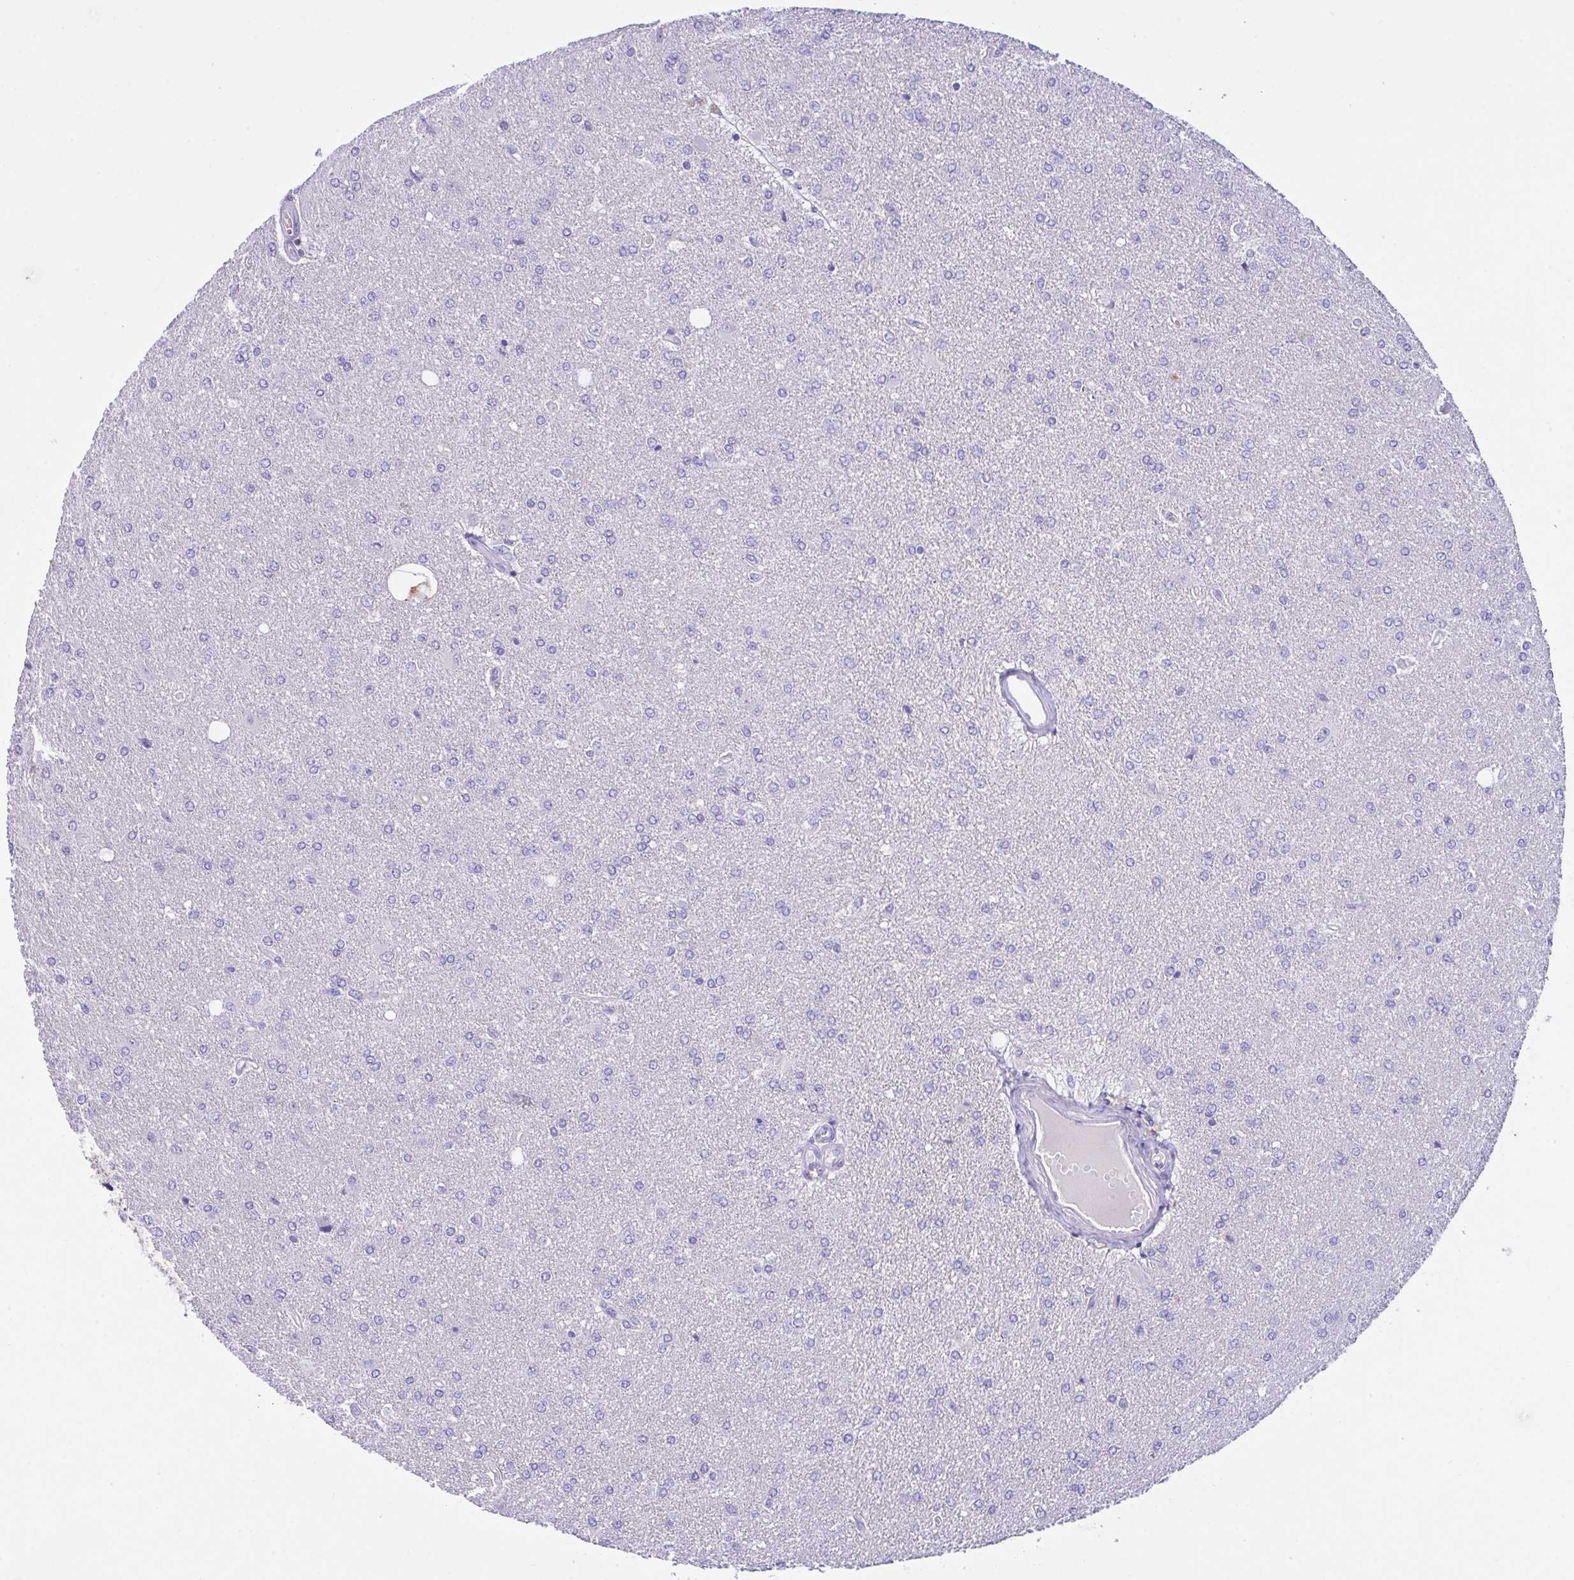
{"staining": {"intensity": "negative", "quantity": "none", "location": "none"}, "tissue": "glioma", "cell_type": "Tumor cells", "image_type": "cancer", "snomed": [{"axis": "morphology", "description": "Glioma, malignant, High grade"}, {"axis": "topography", "description": "Brain"}], "caption": "Tumor cells show no significant positivity in malignant high-grade glioma. (IHC, brightfield microscopy, high magnification).", "gene": "CA10", "patient": {"sex": "male", "age": 67}}